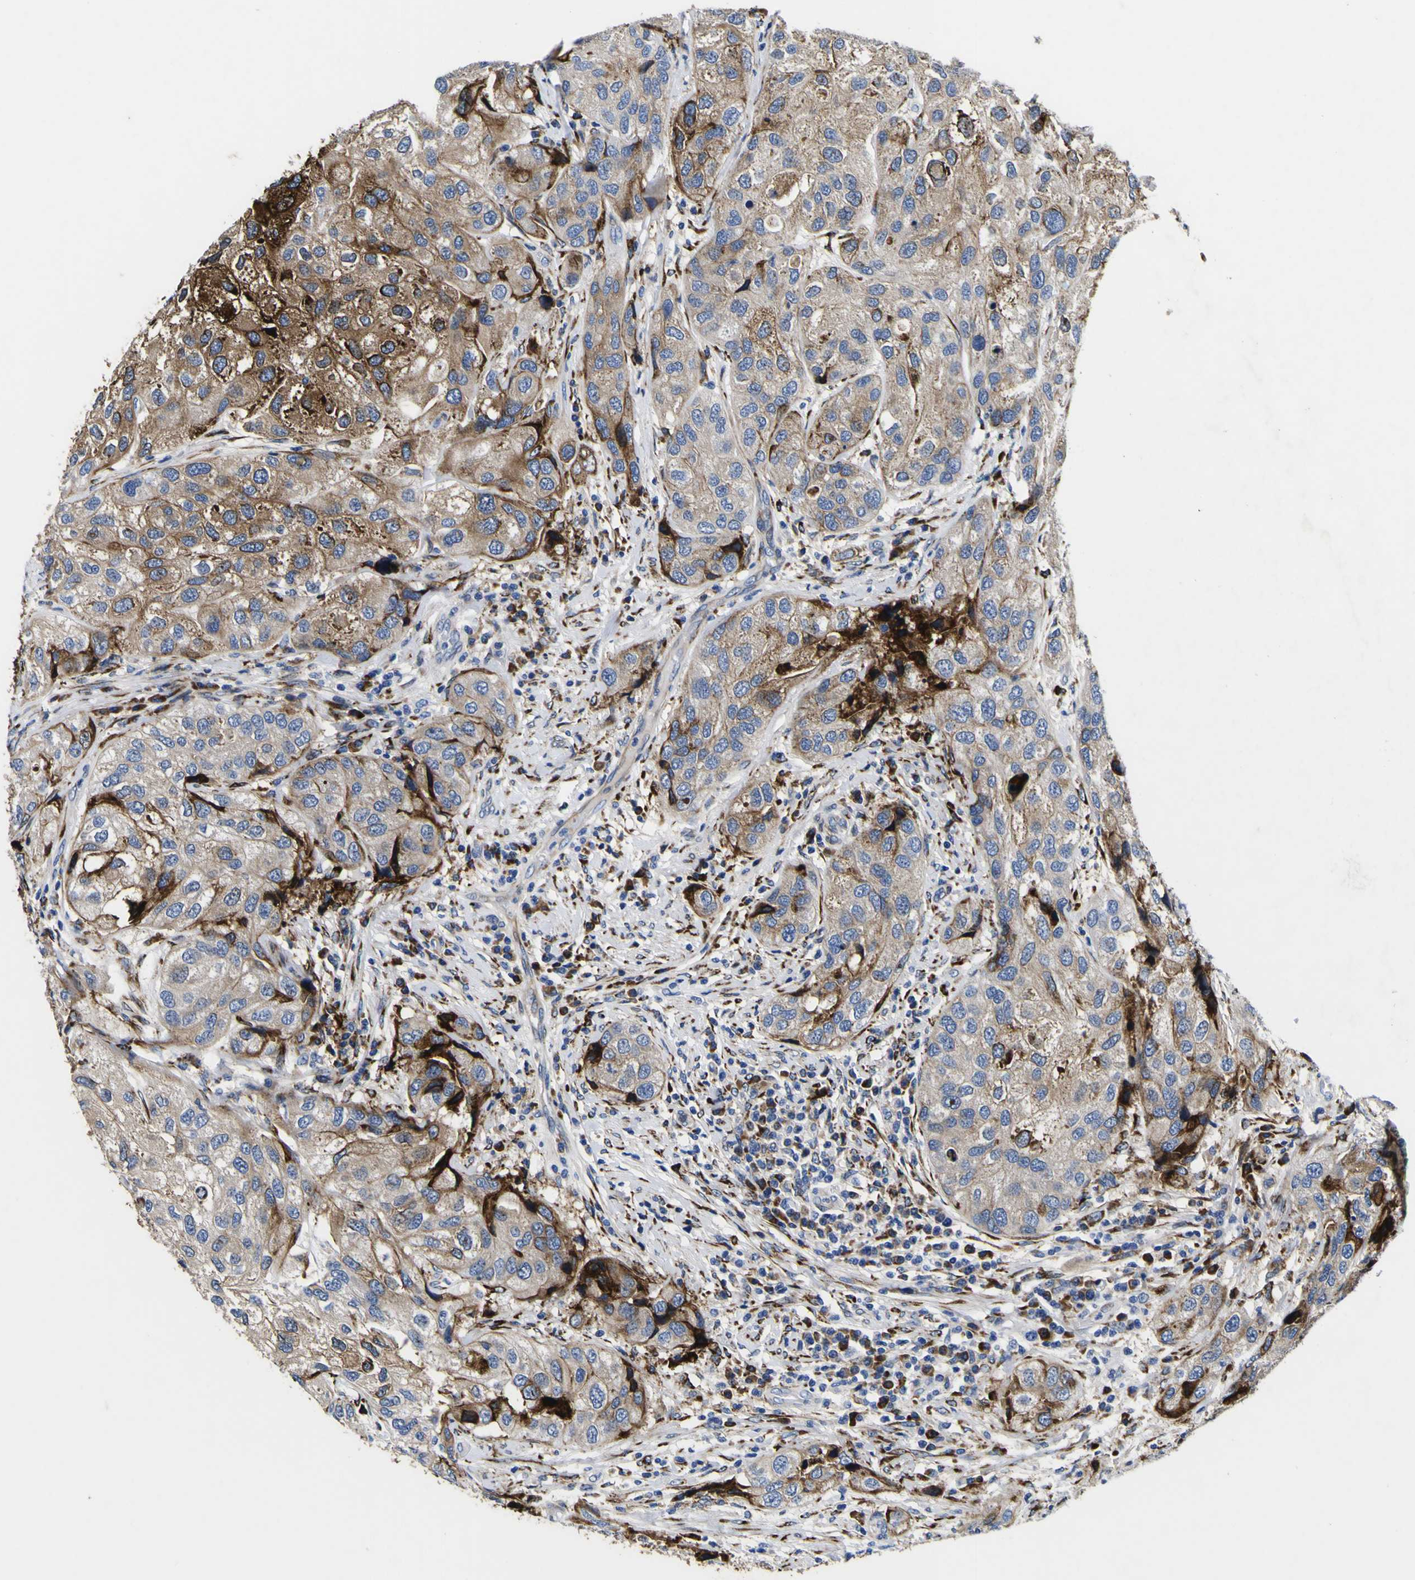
{"staining": {"intensity": "strong", "quantity": ">75%", "location": "cytoplasmic/membranous"}, "tissue": "urothelial cancer", "cell_type": "Tumor cells", "image_type": "cancer", "snomed": [{"axis": "morphology", "description": "Urothelial carcinoma, High grade"}, {"axis": "topography", "description": "Urinary bladder"}], "caption": "Strong cytoplasmic/membranous protein positivity is identified in about >75% of tumor cells in urothelial cancer.", "gene": "SCD", "patient": {"sex": "female", "age": 64}}